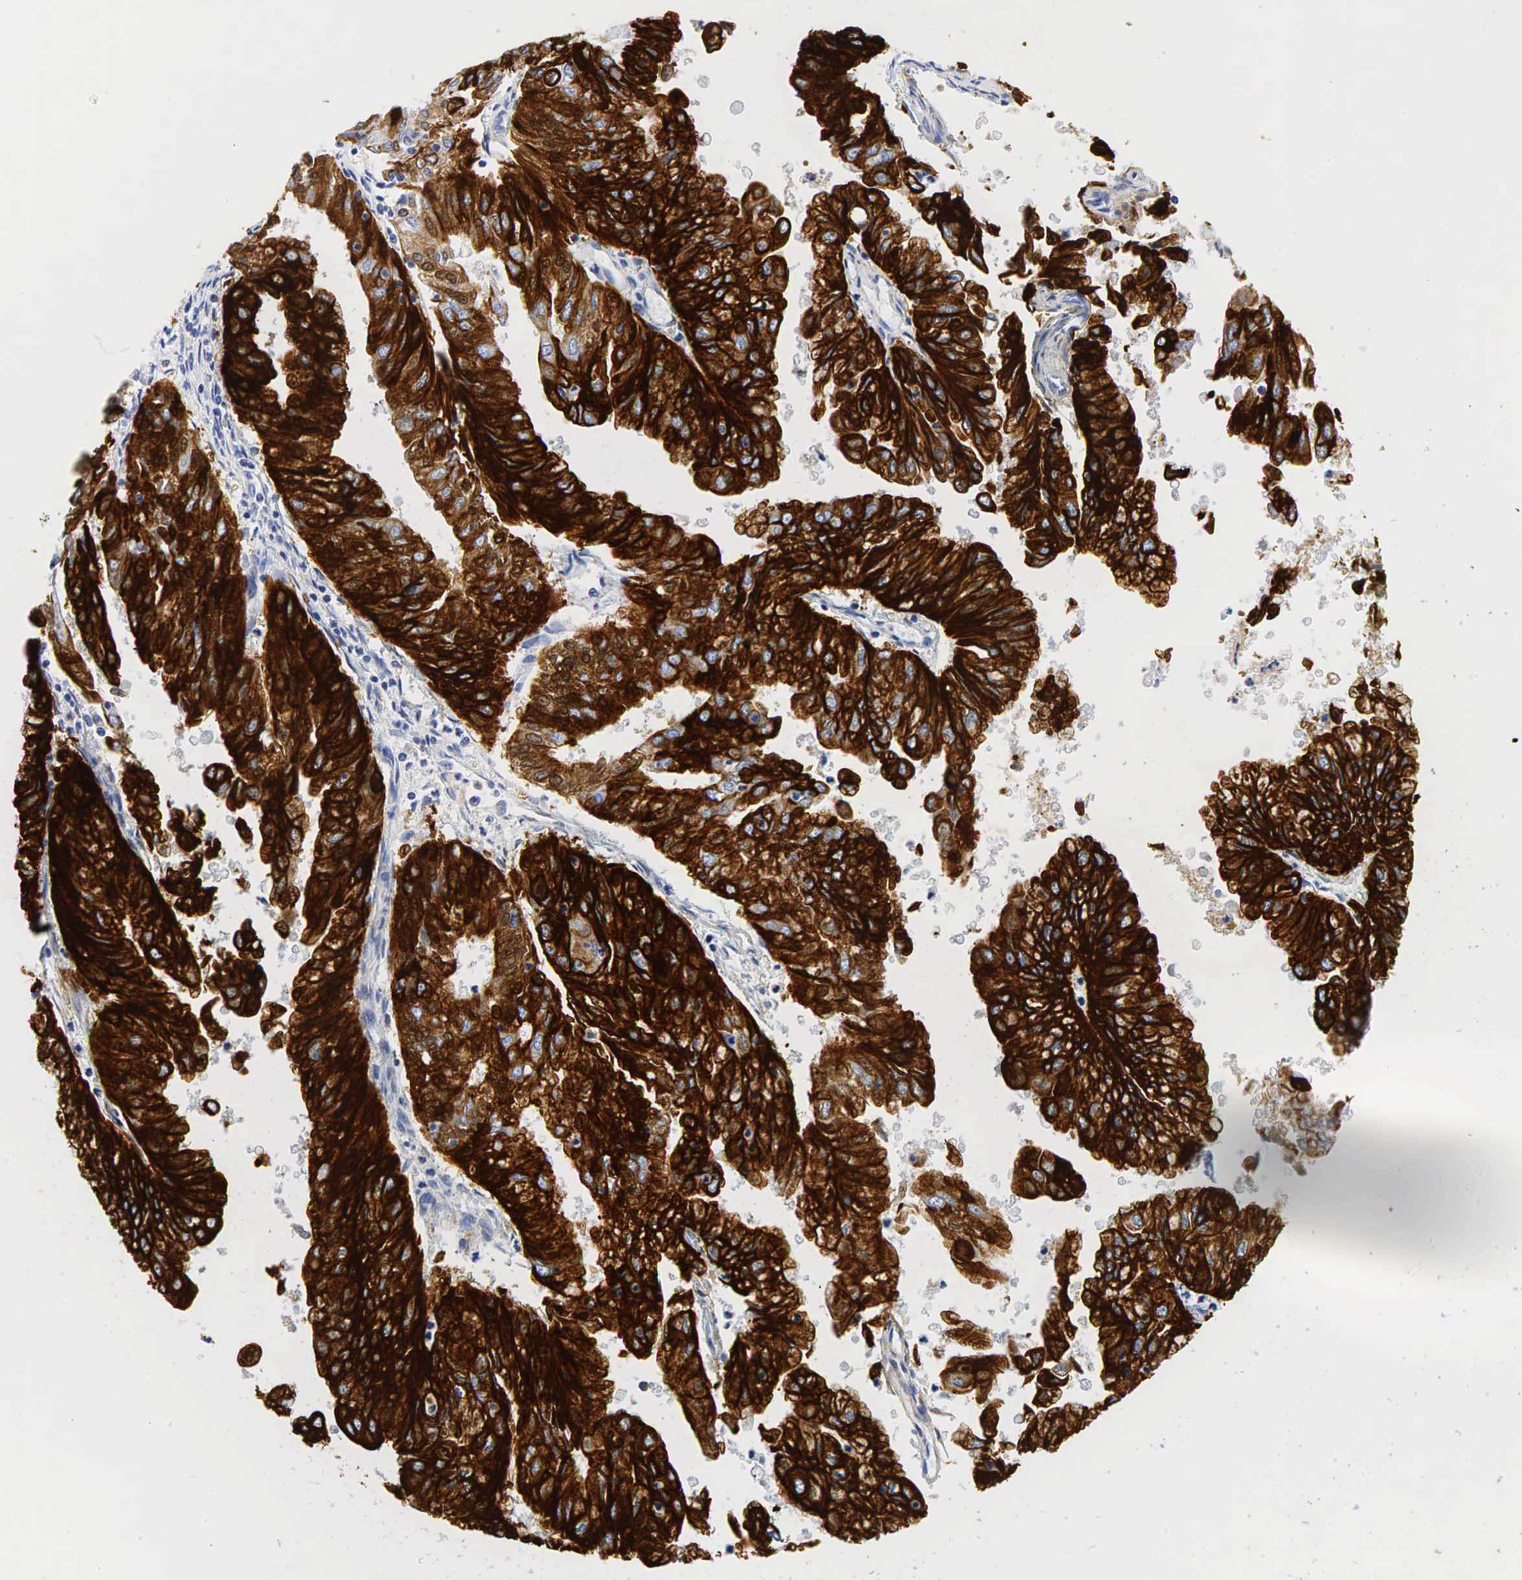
{"staining": {"intensity": "strong", "quantity": ">75%", "location": "cytoplasmic/membranous"}, "tissue": "endometrial cancer", "cell_type": "Tumor cells", "image_type": "cancer", "snomed": [{"axis": "morphology", "description": "Adenocarcinoma, NOS"}, {"axis": "topography", "description": "Endometrium"}], "caption": "A high-resolution image shows immunohistochemistry staining of endometrial adenocarcinoma, which displays strong cytoplasmic/membranous positivity in approximately >75% of tumor cells.", "gene": "KRT7", "patient": {"sex": "female", "age": 79}}